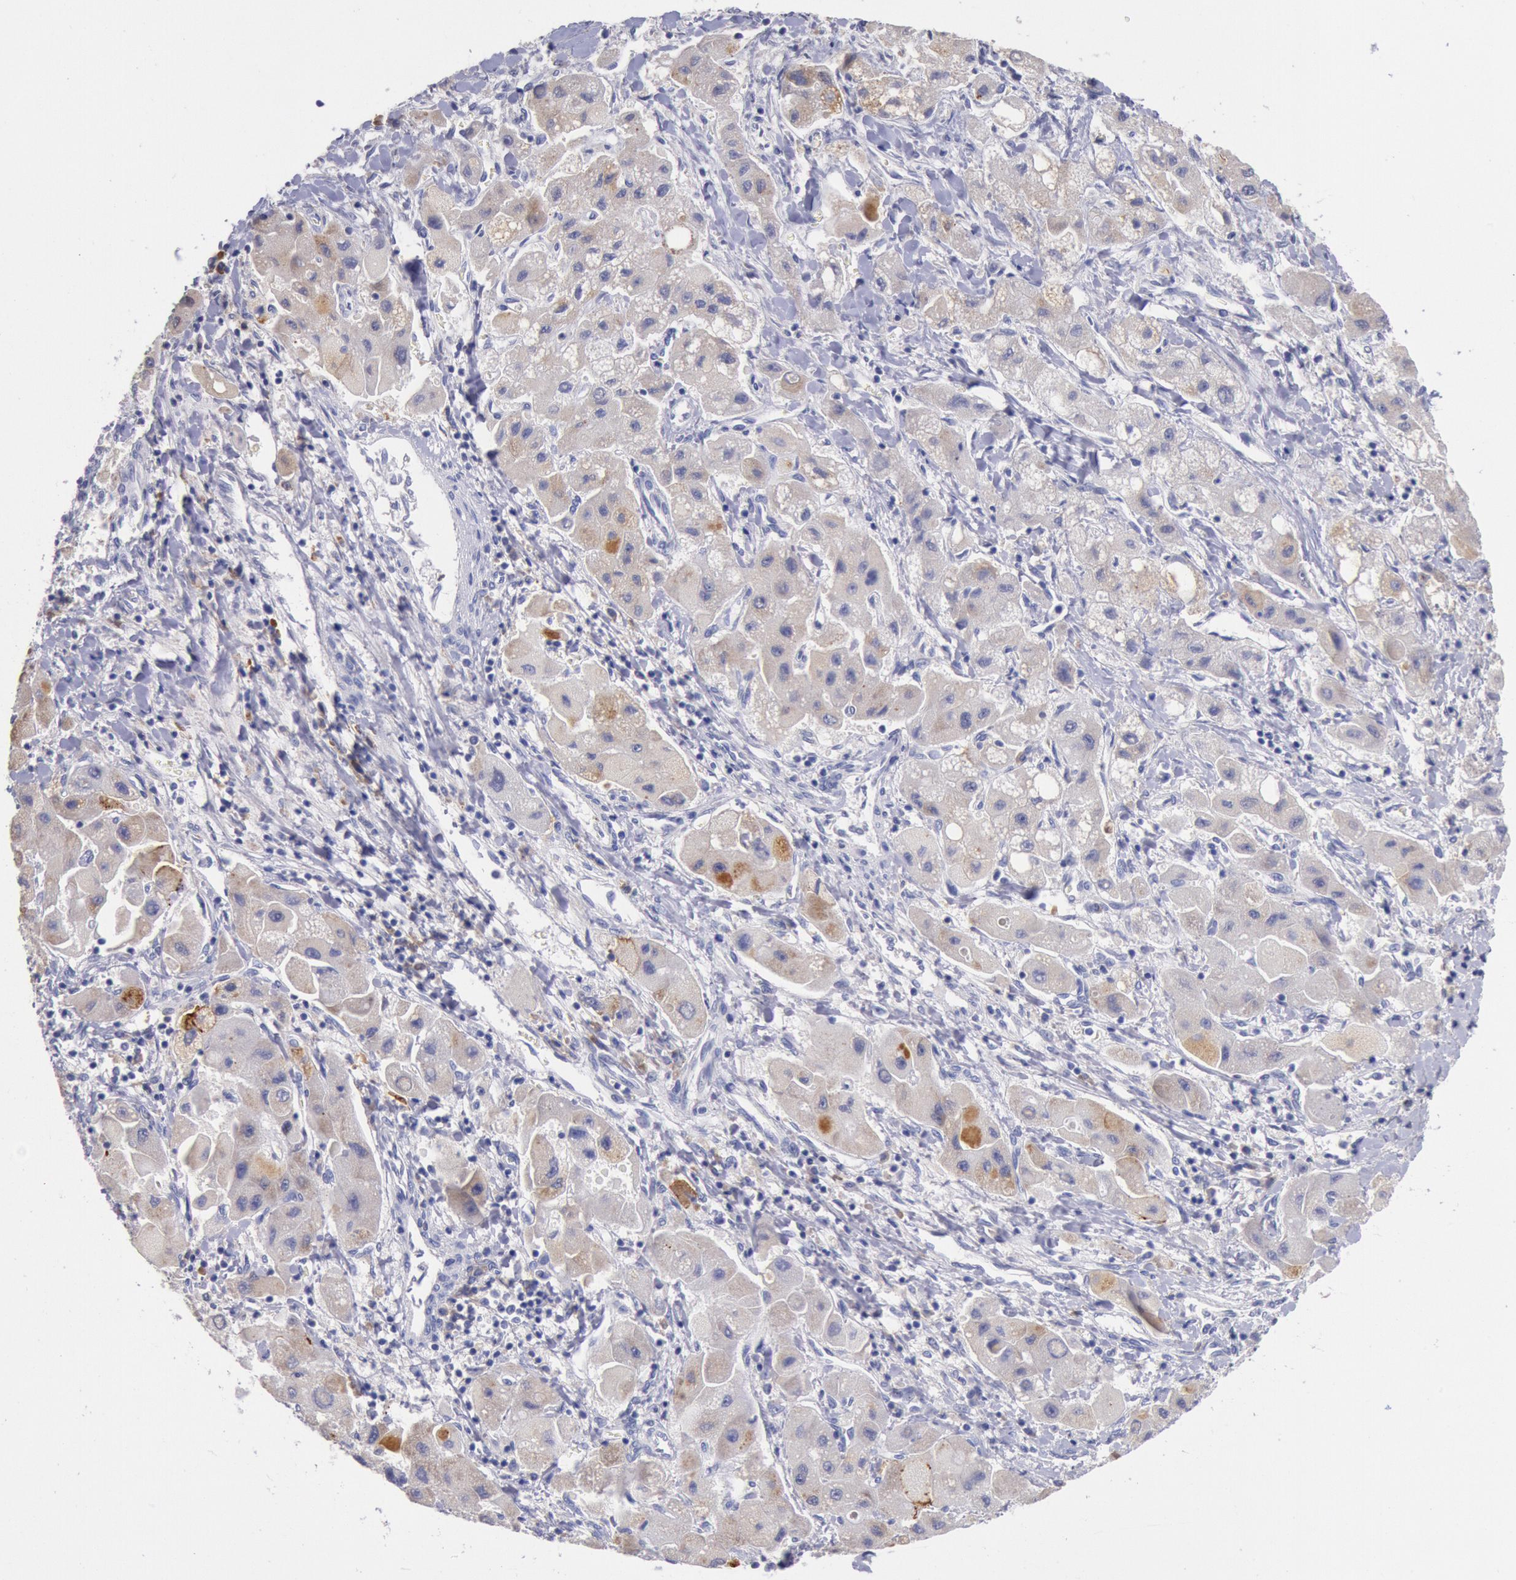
{"staining": {"intensity": "moderate", "quantity": "25%-75%", "location": "cytoplasmic/membranous"}, "tissue": "liver cancer", "cell_type": "Tumor cells", "image_type": "cancer", "snomed": [{"axis": "morphology", "description": "Carcinoma, Hepatocellular, NOS"}, {"axis": "topography", "description": "Liver"}], "caption": "IHC histopathology image of hepatocellular carcinoma (liver) stained for a protein (brown), which demonstrates medium levels of moderate cytoplasmic/membranous positivity in about 25%-75% of tumor cells.", "gene": "GAL3ST1", "patient": {"sex": "male", "age": 24}}